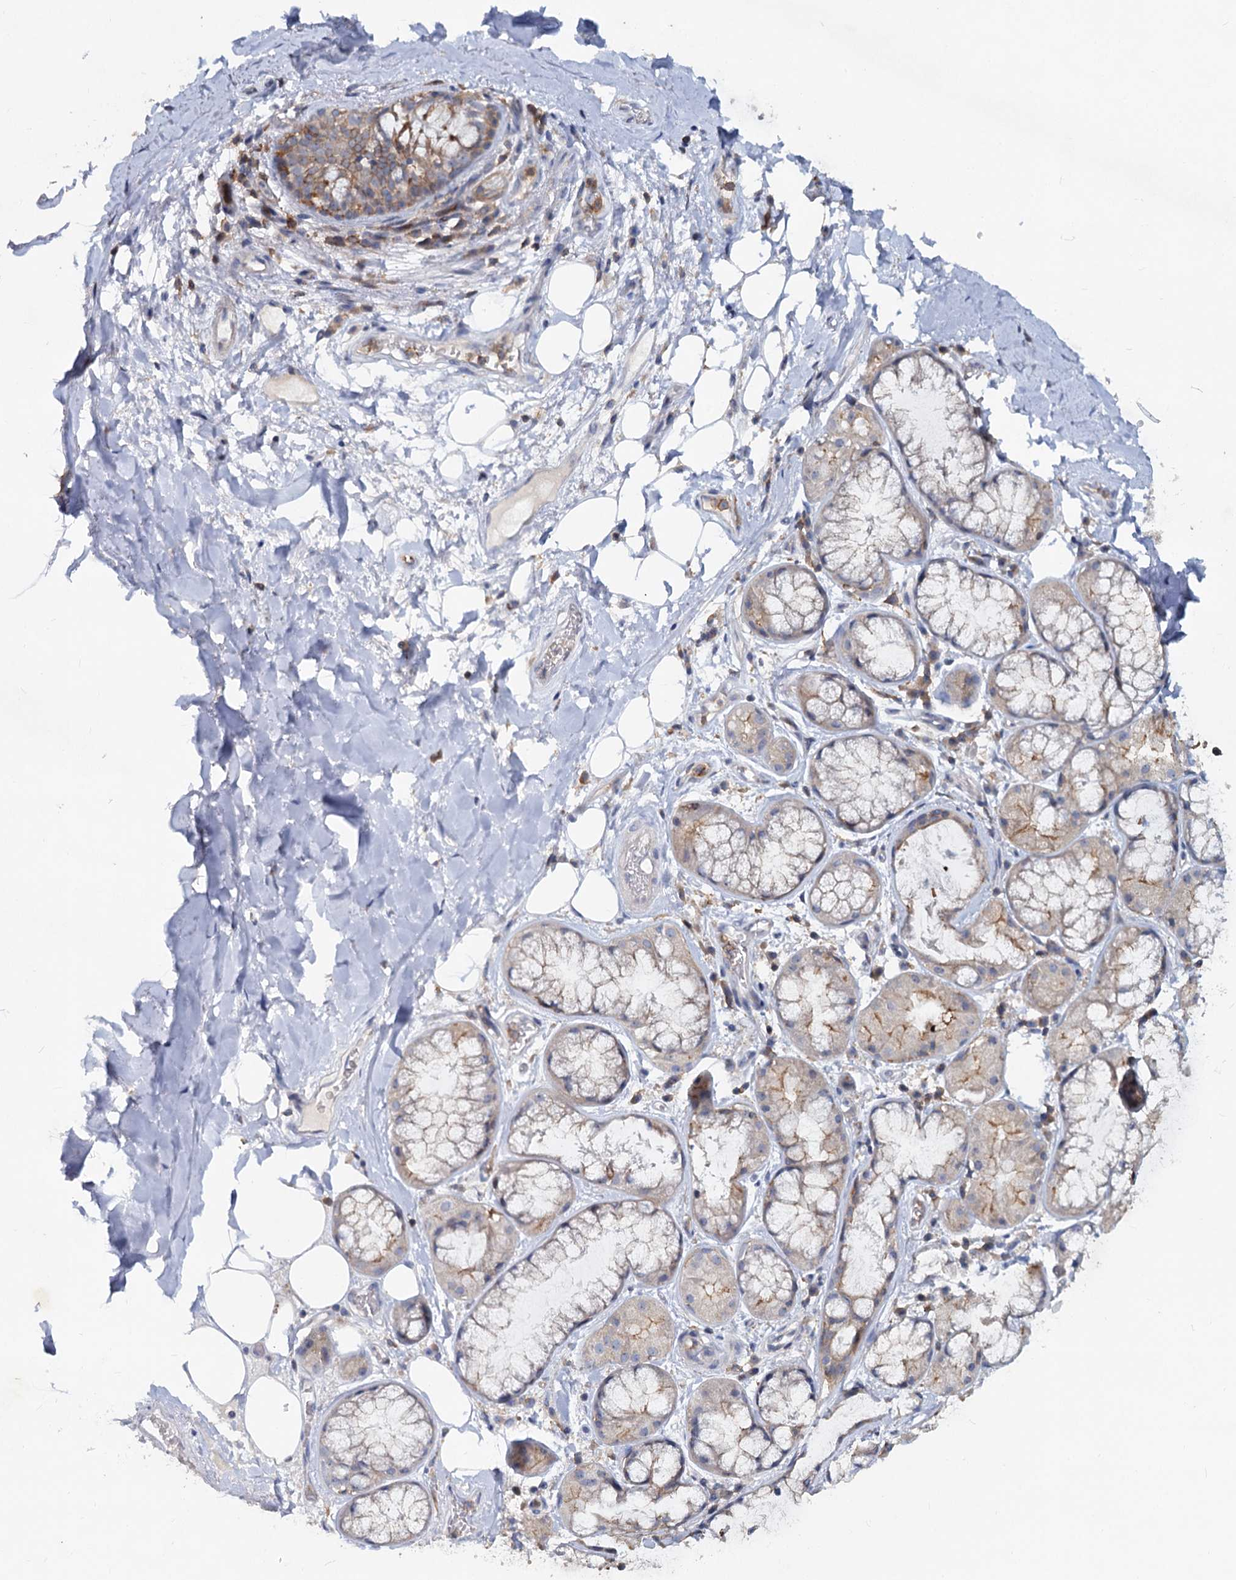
{"staining": {"intensity": "negative", "quantity": "none", "location": "none"}, "tissue": "adipose tissue", "cell_type": "Adipocytes", "image_type": "normal", "snomed": [{"axis": "morphology", "description": "Normal tissue, NOS"}, {"axis": "topography", "description": "Lymph node"}, {"axis": "topography", "description": "Cartilage tissue"}, {"axis": "topography", "description": "Bronchus"}], "caption": "The photomicrograph shows no significant expression in adipocytes of adipose tissue. (IHC, brightfield microscopy, high magnification).", "gene": "LRCH4", "patient": {"sex": "male", "age": 63}}